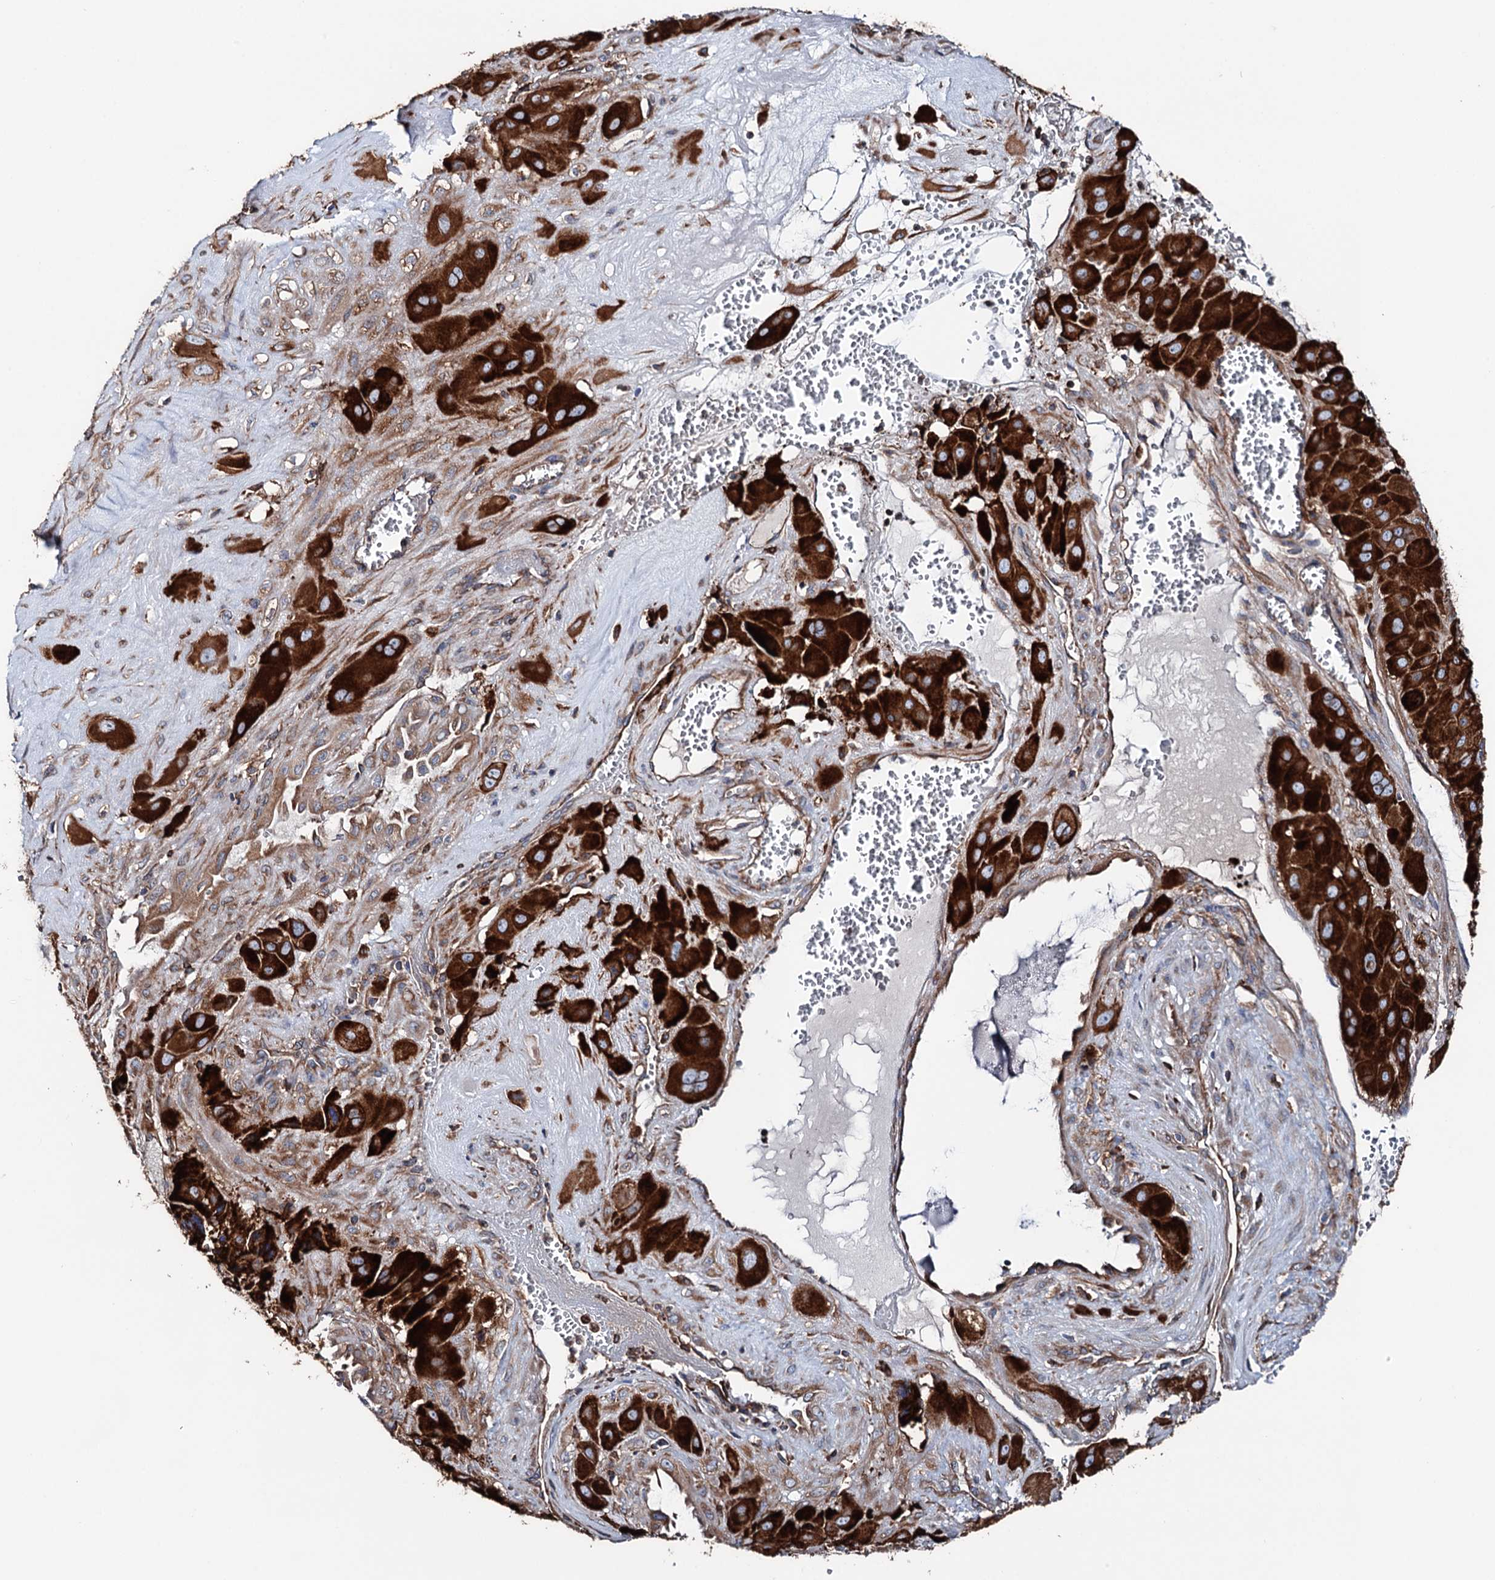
{"staining": {"intensity": "strong", "quantity": "25%-75%", "location": "cytoplasmic/membranous"}, "tissue": "cervical cancer", "cell_type": "Tumor cells", "image_type": "cancer", "snomed": [{"axis": "morphology", "description": "Squamous cell carcinoma, NOS"}, {"axis": "topography", "description": "Cervix"}], "caption": "There is high levels of strong cytoplasmic/membranous positivity in tumor cells of cervical cancer, as demonstrated by immunohistochemical staining (brown color).", "gene": "ERP29", "patient": {"sex": "female", "age": 34}}